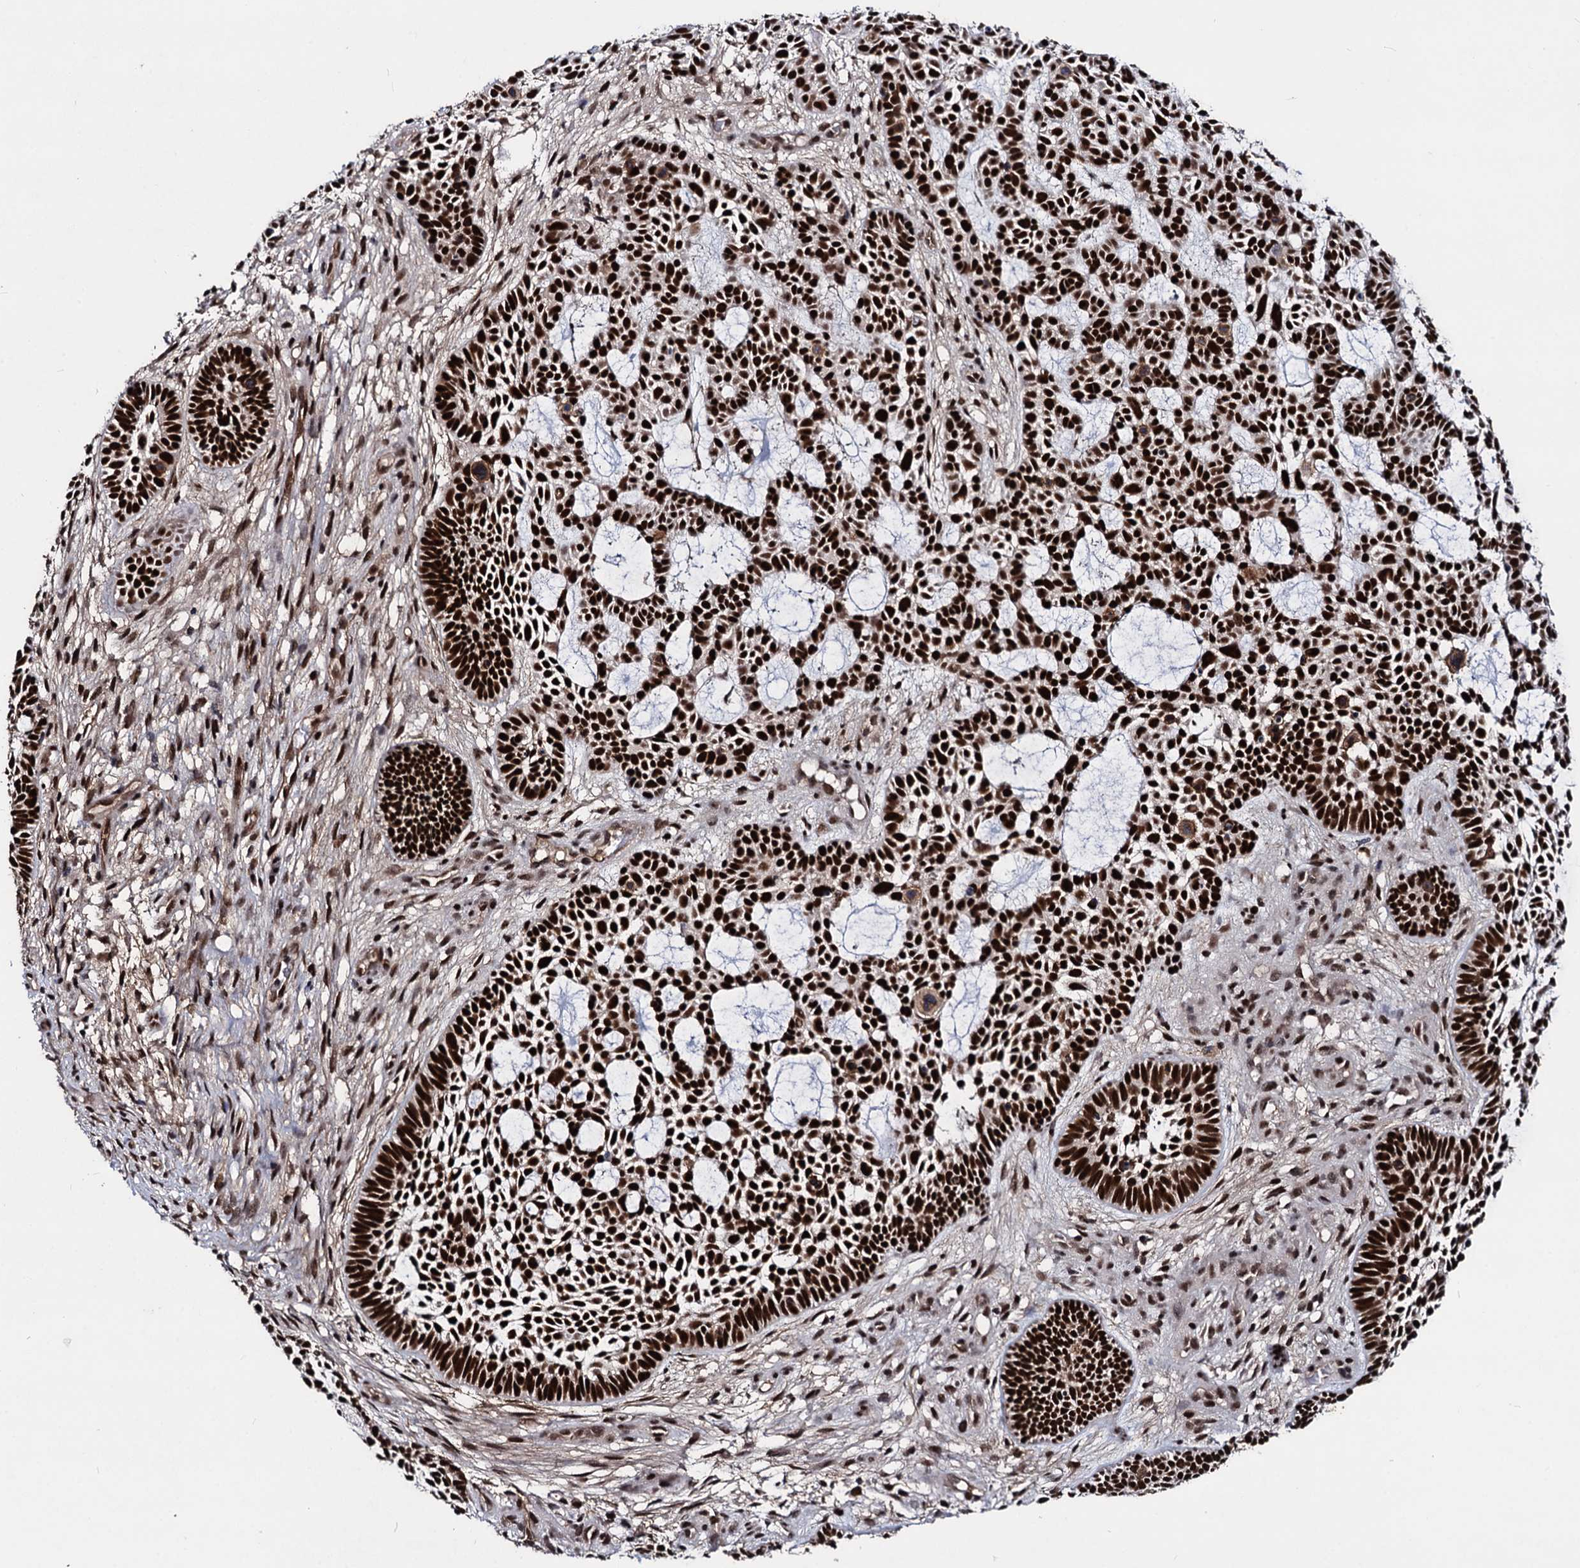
{"staining": {"intensity": "strong", "quantity": ">75%", "location": "nuclear"}, "tissue": "skin cancer", "cell_type": "Tumor cells", "image_type": "cancer", "snomed": [{"axis": "morphology", "description": "Basal cell carcinoma"}, {"axis": "topography", "description": "Skin"}], "caption": "A photomicrograph of human skin basal cell carcinoma stained for a protein displays strong nuclear brown staining in tumor cells.", "gene": "GALNT11", "patient": {"sex": "male", "age": 89}}